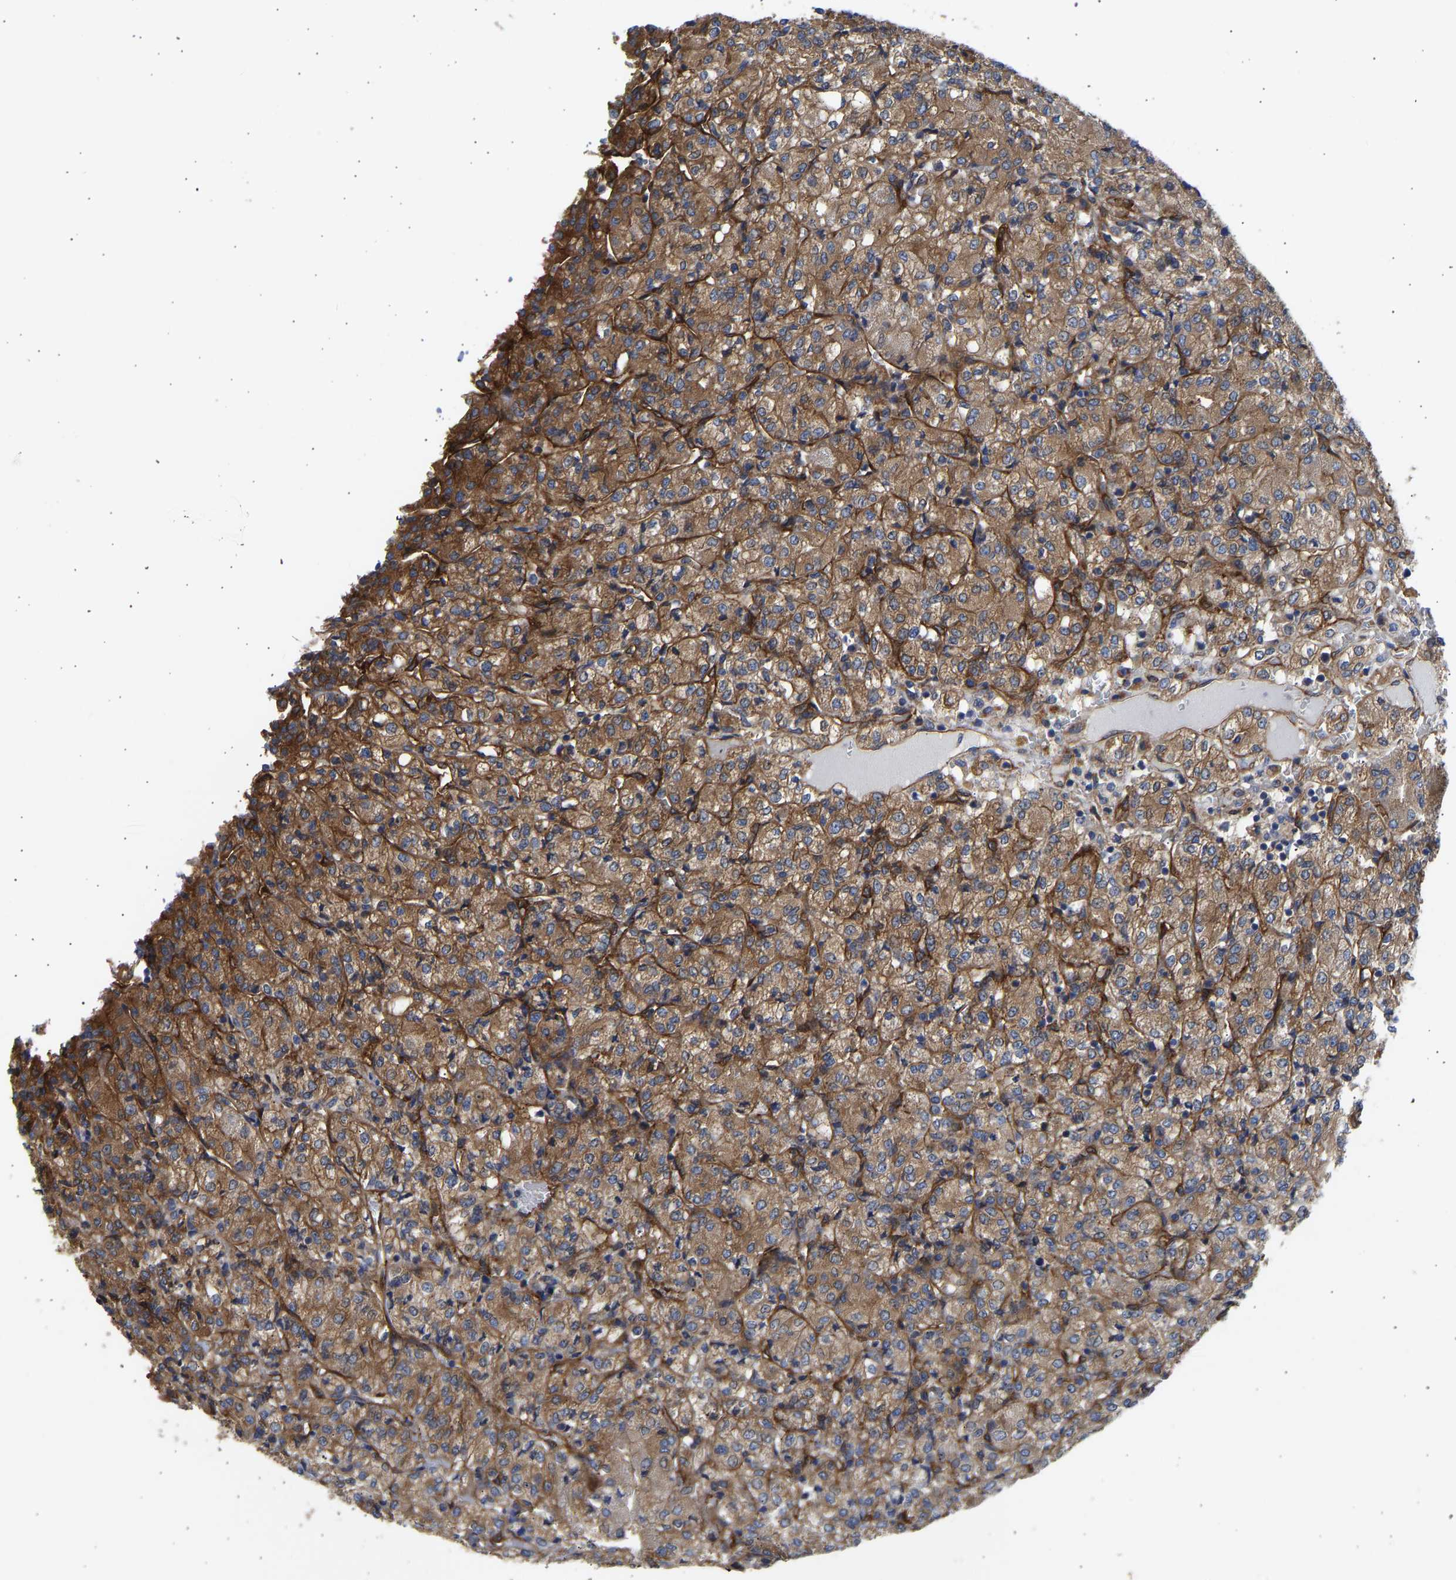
{"staining": {"intensity": "moderate", "quantity": ">75%", "location": "cytoplasmic/membranous"}, "tissue": "renal cancer", "cell_type": "Tumor cells", "image_type": "cancer", "snomed": [{"axis": "morphology", "description": "Adenocarcinoma, NOS"}, {"axis": "topography", "description": "Kidney"}], "caption": "Immunohistochemical staining of renal adenocarcinoma shows medium levels of moderate cytoplasmic/membranous protein staining in approximately >75% of tumor cells. The protein of interest is shown in brown color, while the nuclei are stained blue.", "gene": "MYO1C", "patient": {"sex": "male", "age": 77}}